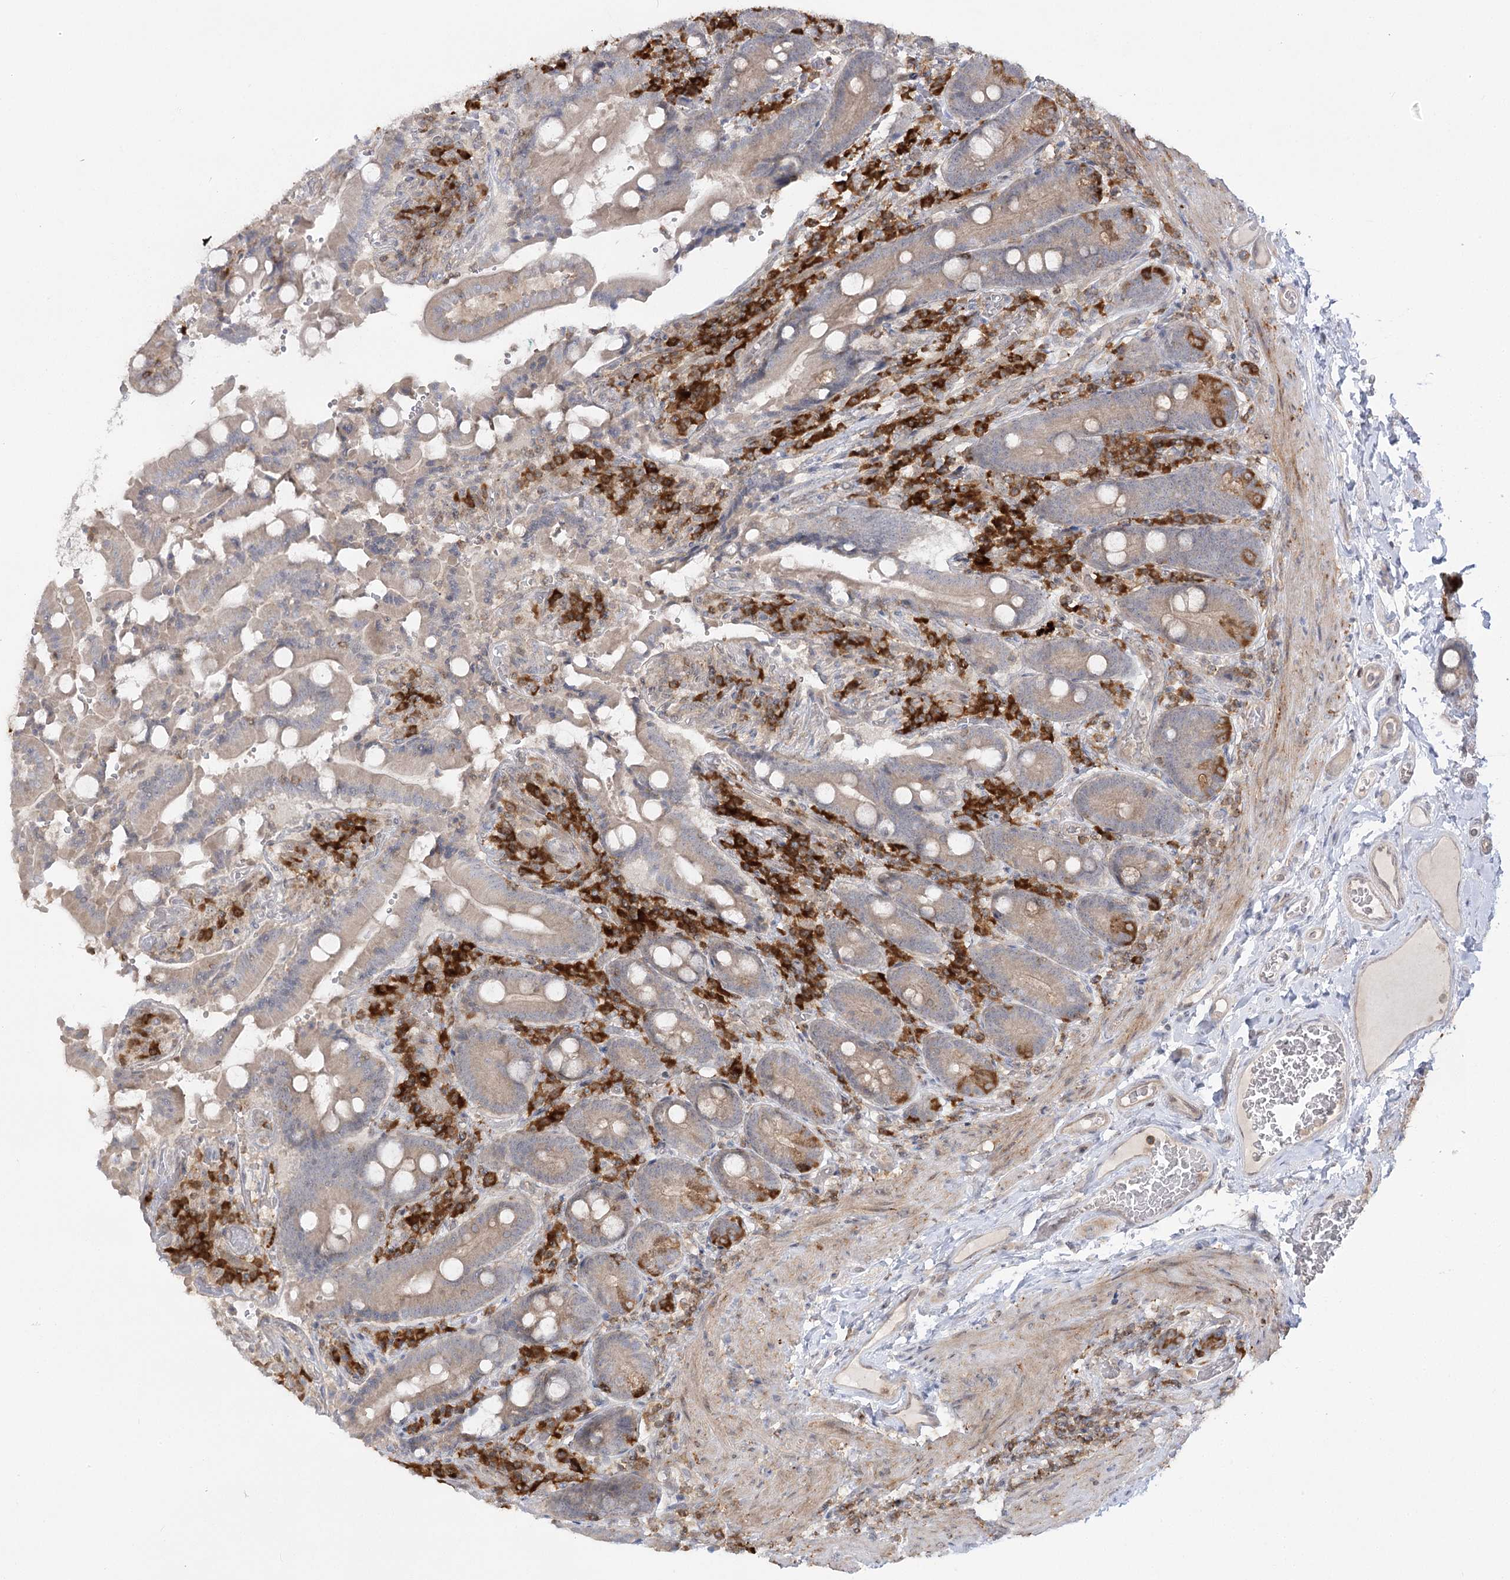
{"staining": {"intensity": "weak", "quantity": "25%-75%", "location": "cytoplasmic/membranous"}, "tissue": "duodenum", "cell_type": "Glandular cells", "image_type": "normal", "snomed": [{"axis": "morphology", "description": "Normal tissue, NOS"}, {"axis": "topography", "description": "Duodenum"}], "caption": "IHC photomicrograph of unremarkable duodenum: duodenum stained using immunohistochemistry shows low levels of weak protein expression localized specifically in the cytoplasmic/membranous of glandular cells, appearing as a cytoplasmic/membranous brown color.", "gene": "SYTL1", "patient": {"sex": "female", "age": 62}}